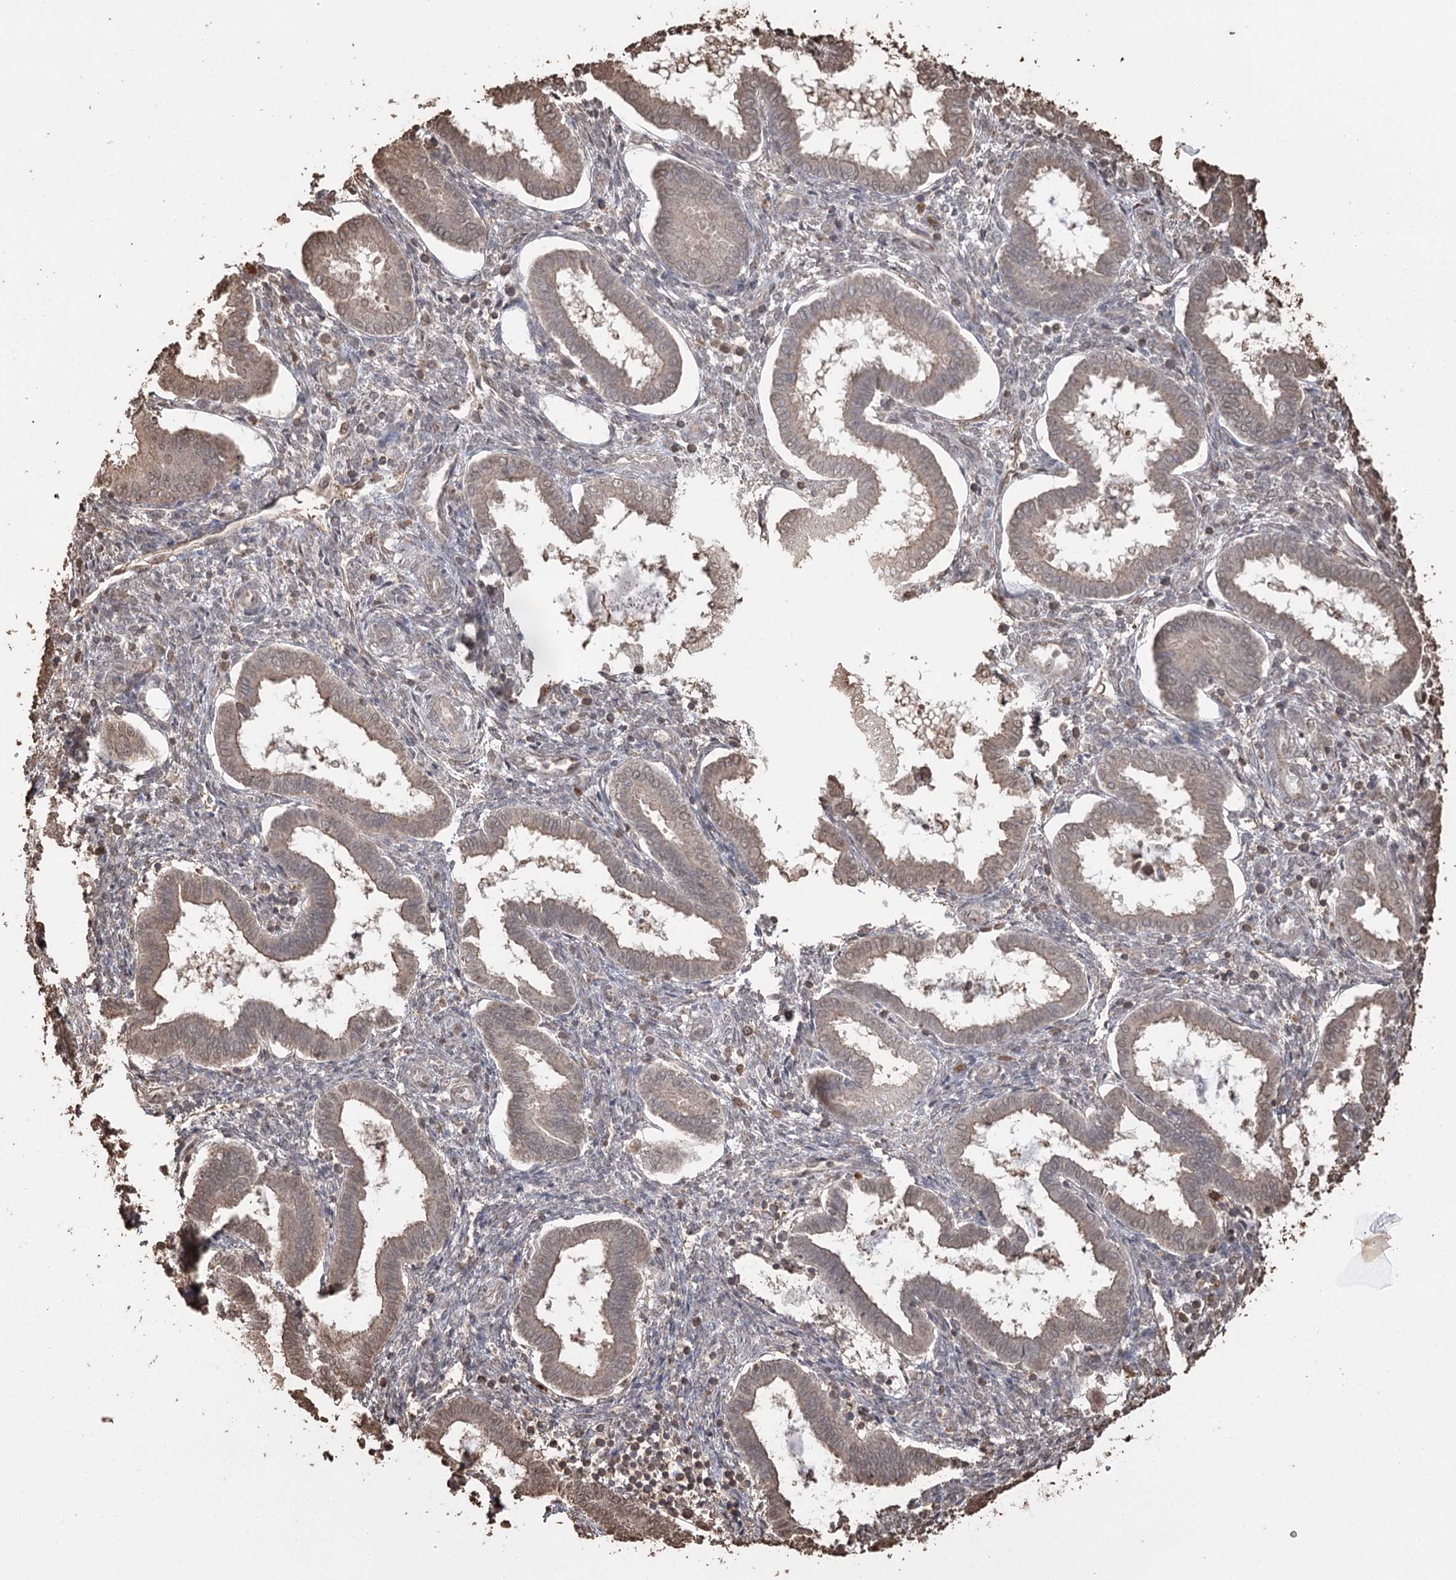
{"staining": {"intensity": "negative", "quantity": "none", "location": "none"}, "tissue": "endometrium", "cell_type": "Cells in endometrial stroma", "image_type": "normal", "snomed": [{"axis": "morphology", "description": "Normal tissue, NOS"}, {"axis": "topography", "description": "Endometrium"}], "caption": "Cells in endometrial stroma are negative for protein expression in normal human endometrium. The staining was performed using DAB to visualize the protein expression in brown, while the nuclei were stained in blue with hematoxylin (Magnification: 20x).", "gene": "PLCH1", "patient": {"sex": "female", "age": 24}}